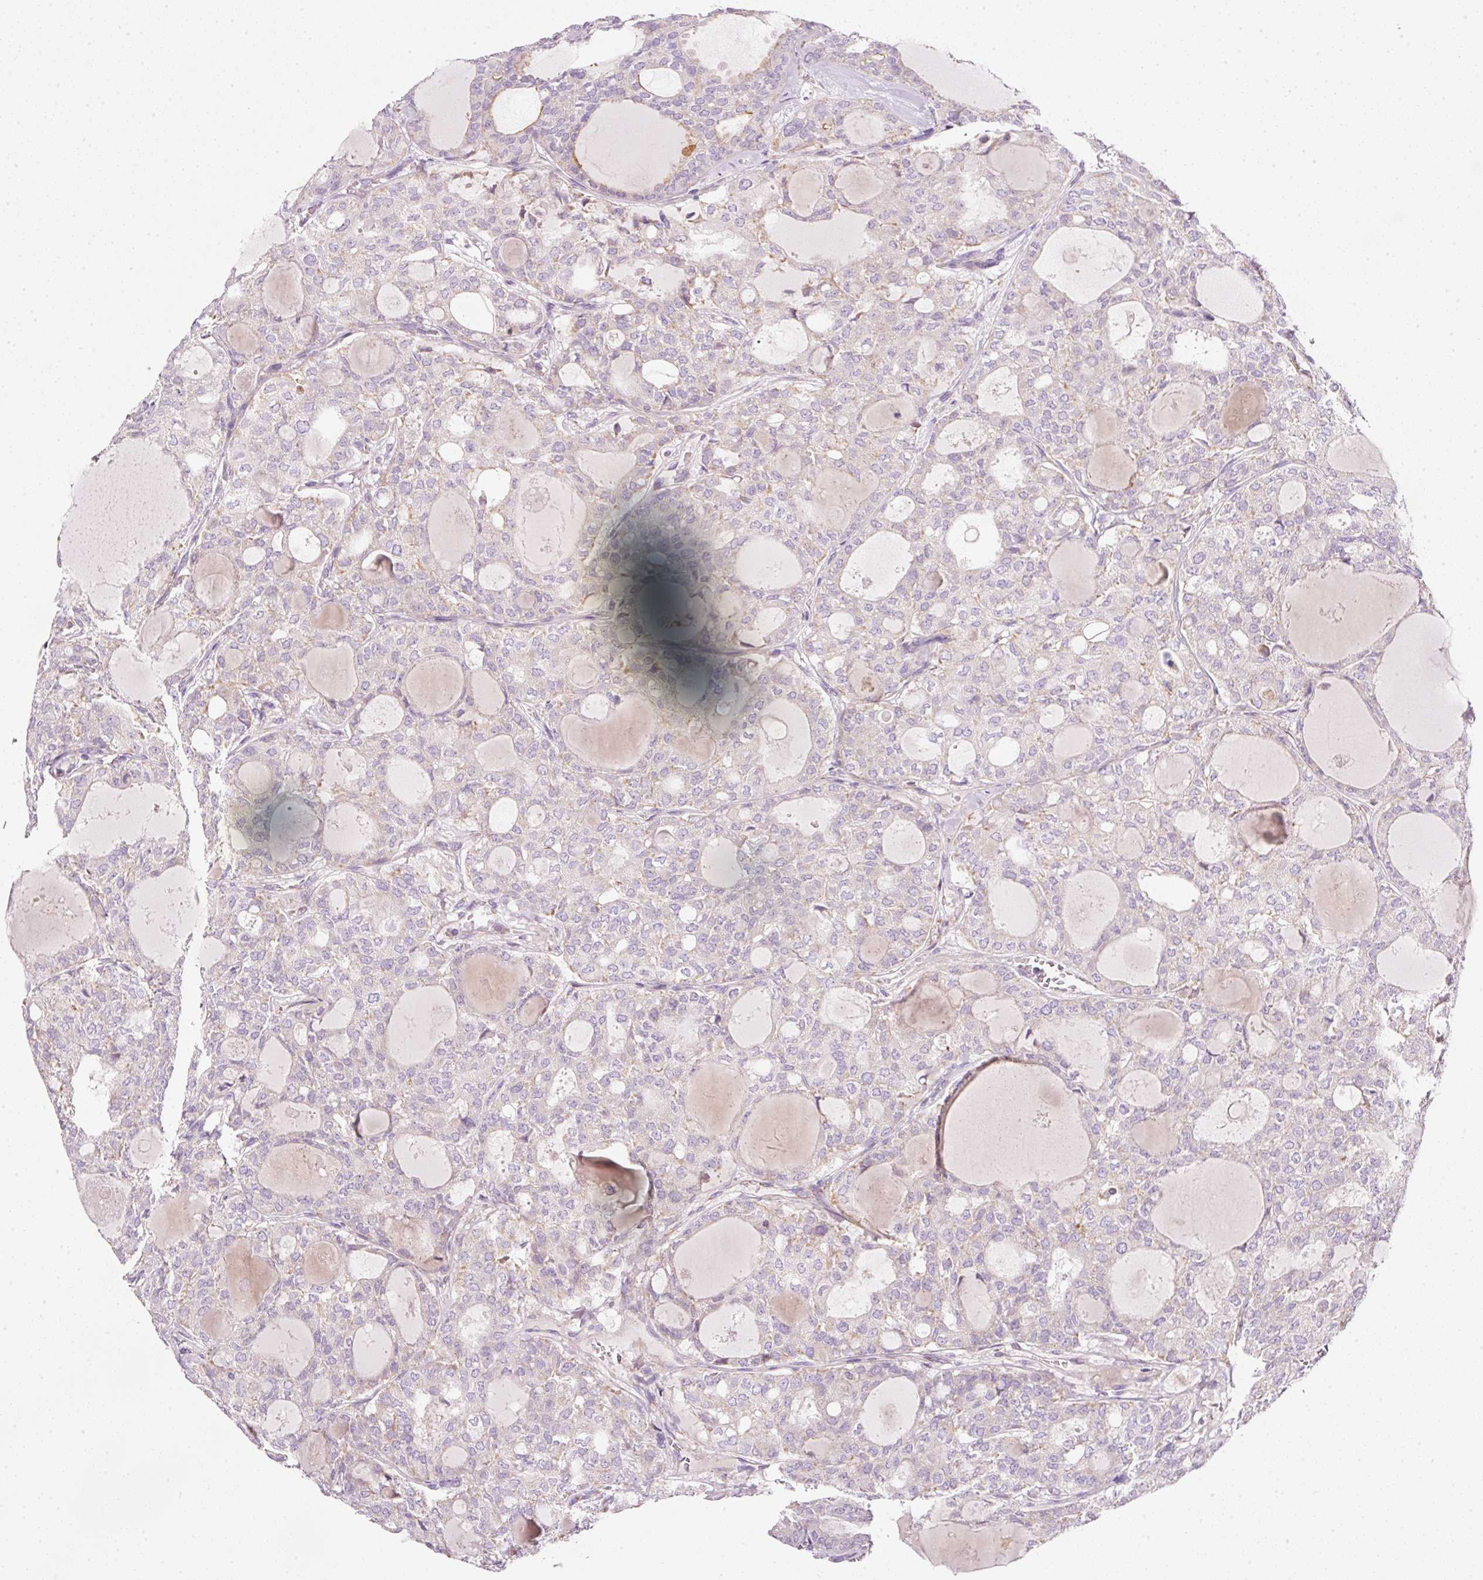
{"staining": {"intensity": "negative", "quantity": "none", "location": "none"}, "tissue": "thyroid cancer", "cell_type": "Tumor cells", "image_type": "cancer", "snomed": [{"axis": "morphology", "description": "Follicular adenoma carcinoma, NOS"}, {"axis": "topography", "description": "Thyroid gland"}], "caption": "A high-resolution histopathology image shows immunohistochemistry (IHC) staining of follicular adenoma carcinoma (thyroid), which displays no significant staining in tumor cells.", "gene": "NDUFA1", "patient": {"sex": "male", "age": 75}}